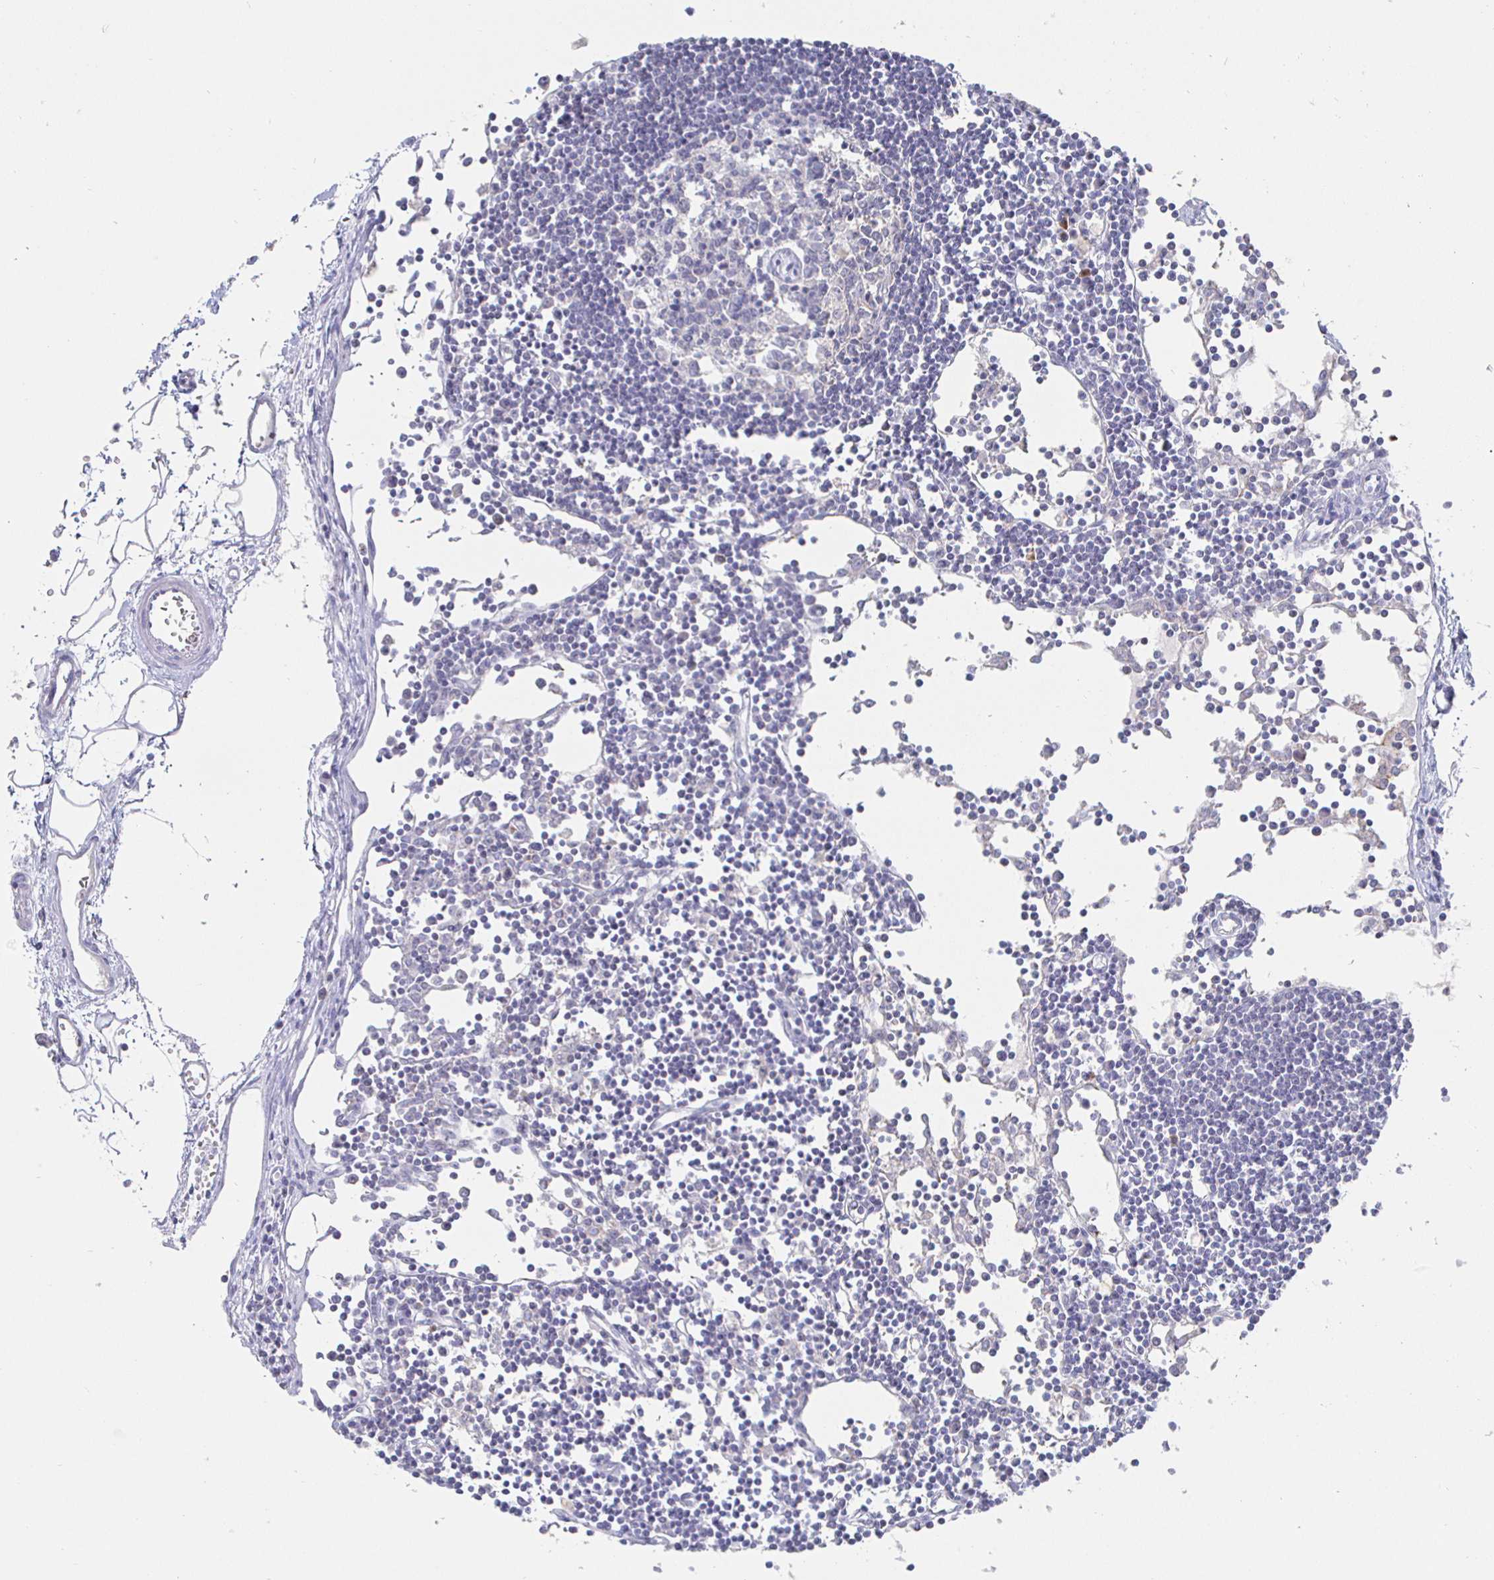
{"staining": {"intensity": "negative", "quantity": "none", "location": "none"}, "tissue": "lymph node", "cell_type": "Germinal center cells", "image_type": "normal", "snomed": [{"axis": "morphology", "description": "Normal tissue, NOS"}, {"axis": "topography", "description": "Lymph node"}], "caption": "A high-resolution image shows immunohistochemistry (IHC) staining of normal lymph node, which displays no significant expression in germinal center cells. (DAB (3,3'-diaminobenzidine) IHC visualized using brightfield microscopy, high magnification).", "gene": "LRRC23", "patient": {"sex": "female", "age": 65}}